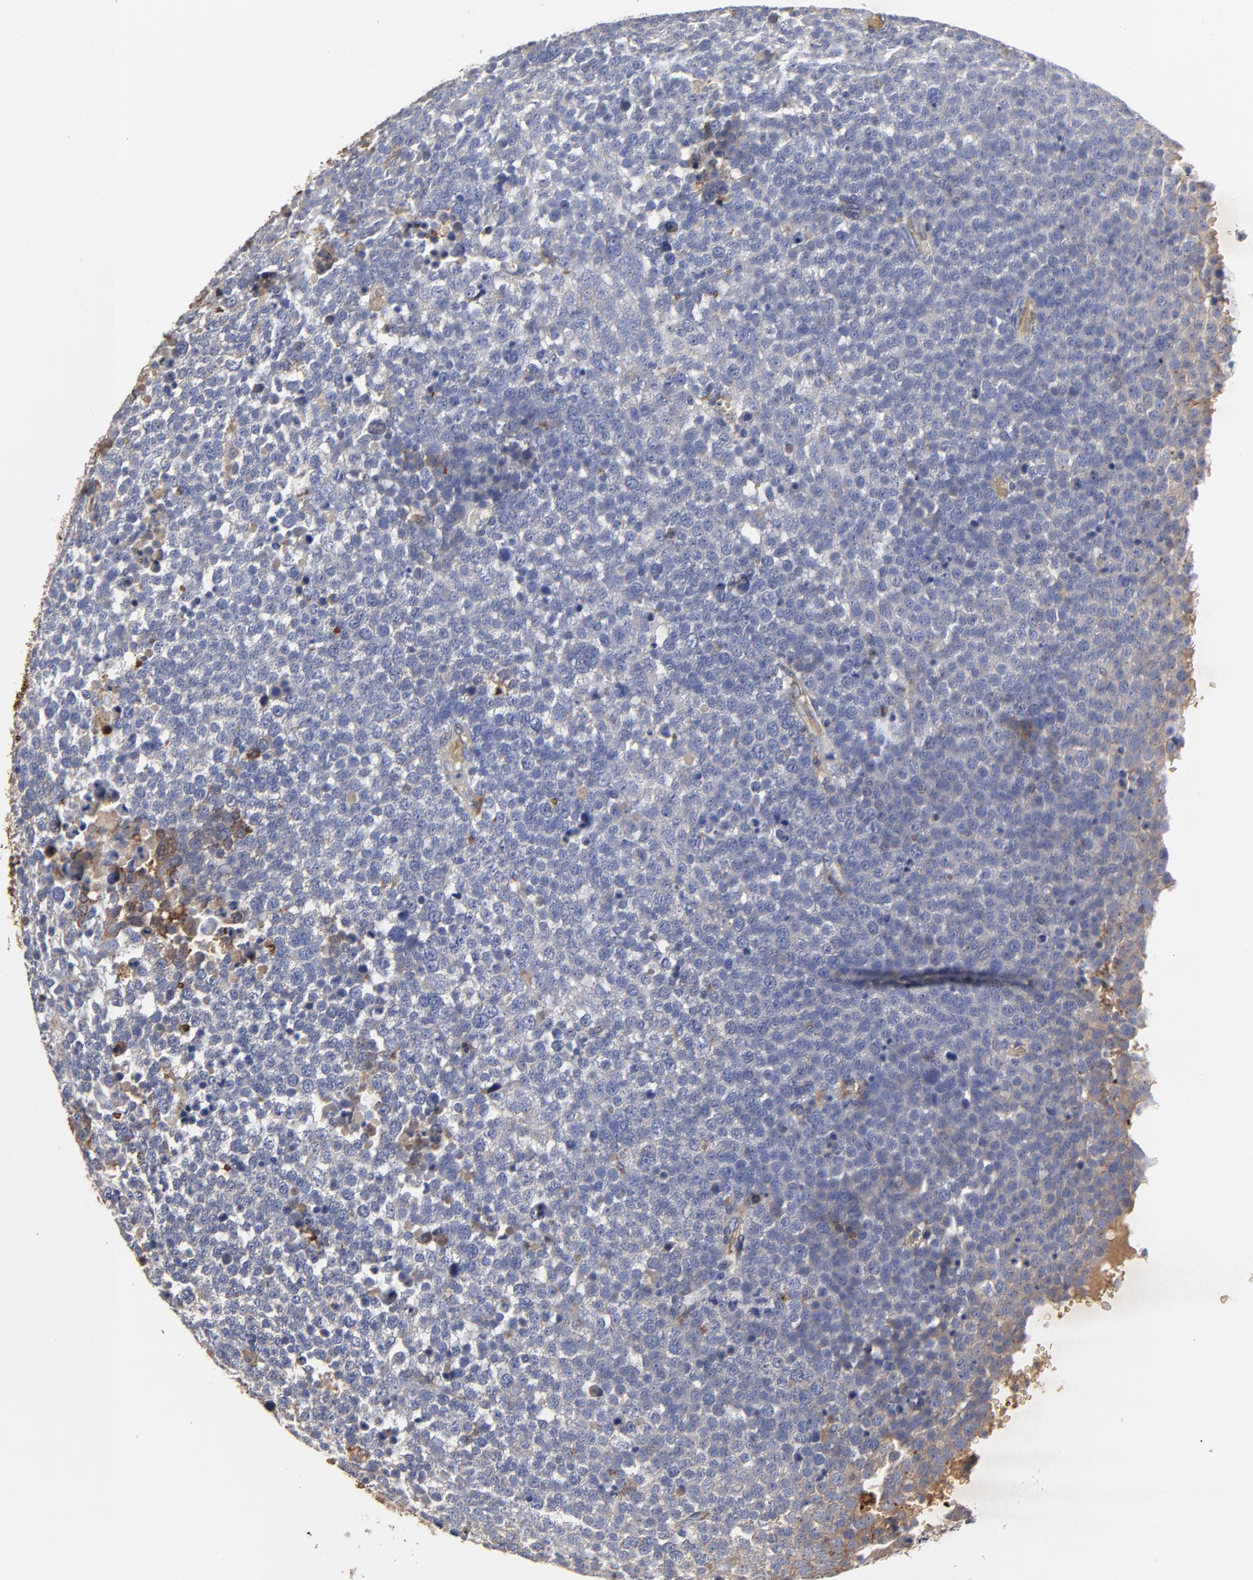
{"staining": {"intensity": "negative", "quantity": "none", "location": "none"}, "tissue": "testis cancer", "cell_type": "Tumor cells", "image_type": "cancer", "snomed": [{"axis": "morphology", "description": "Seminoma, NOS"}, {"axis": "topography", "description": "Testis"}], "caption": "Immunohistochemistry histopathology image of neoplastic tissue: human testis seminoma stained with DAB (3,3'-diaminobenzidine) exhibits no significant protein staining in tumor cells.", "gene": "PAG1", "patient": {"sex": "male", "age": 71}}